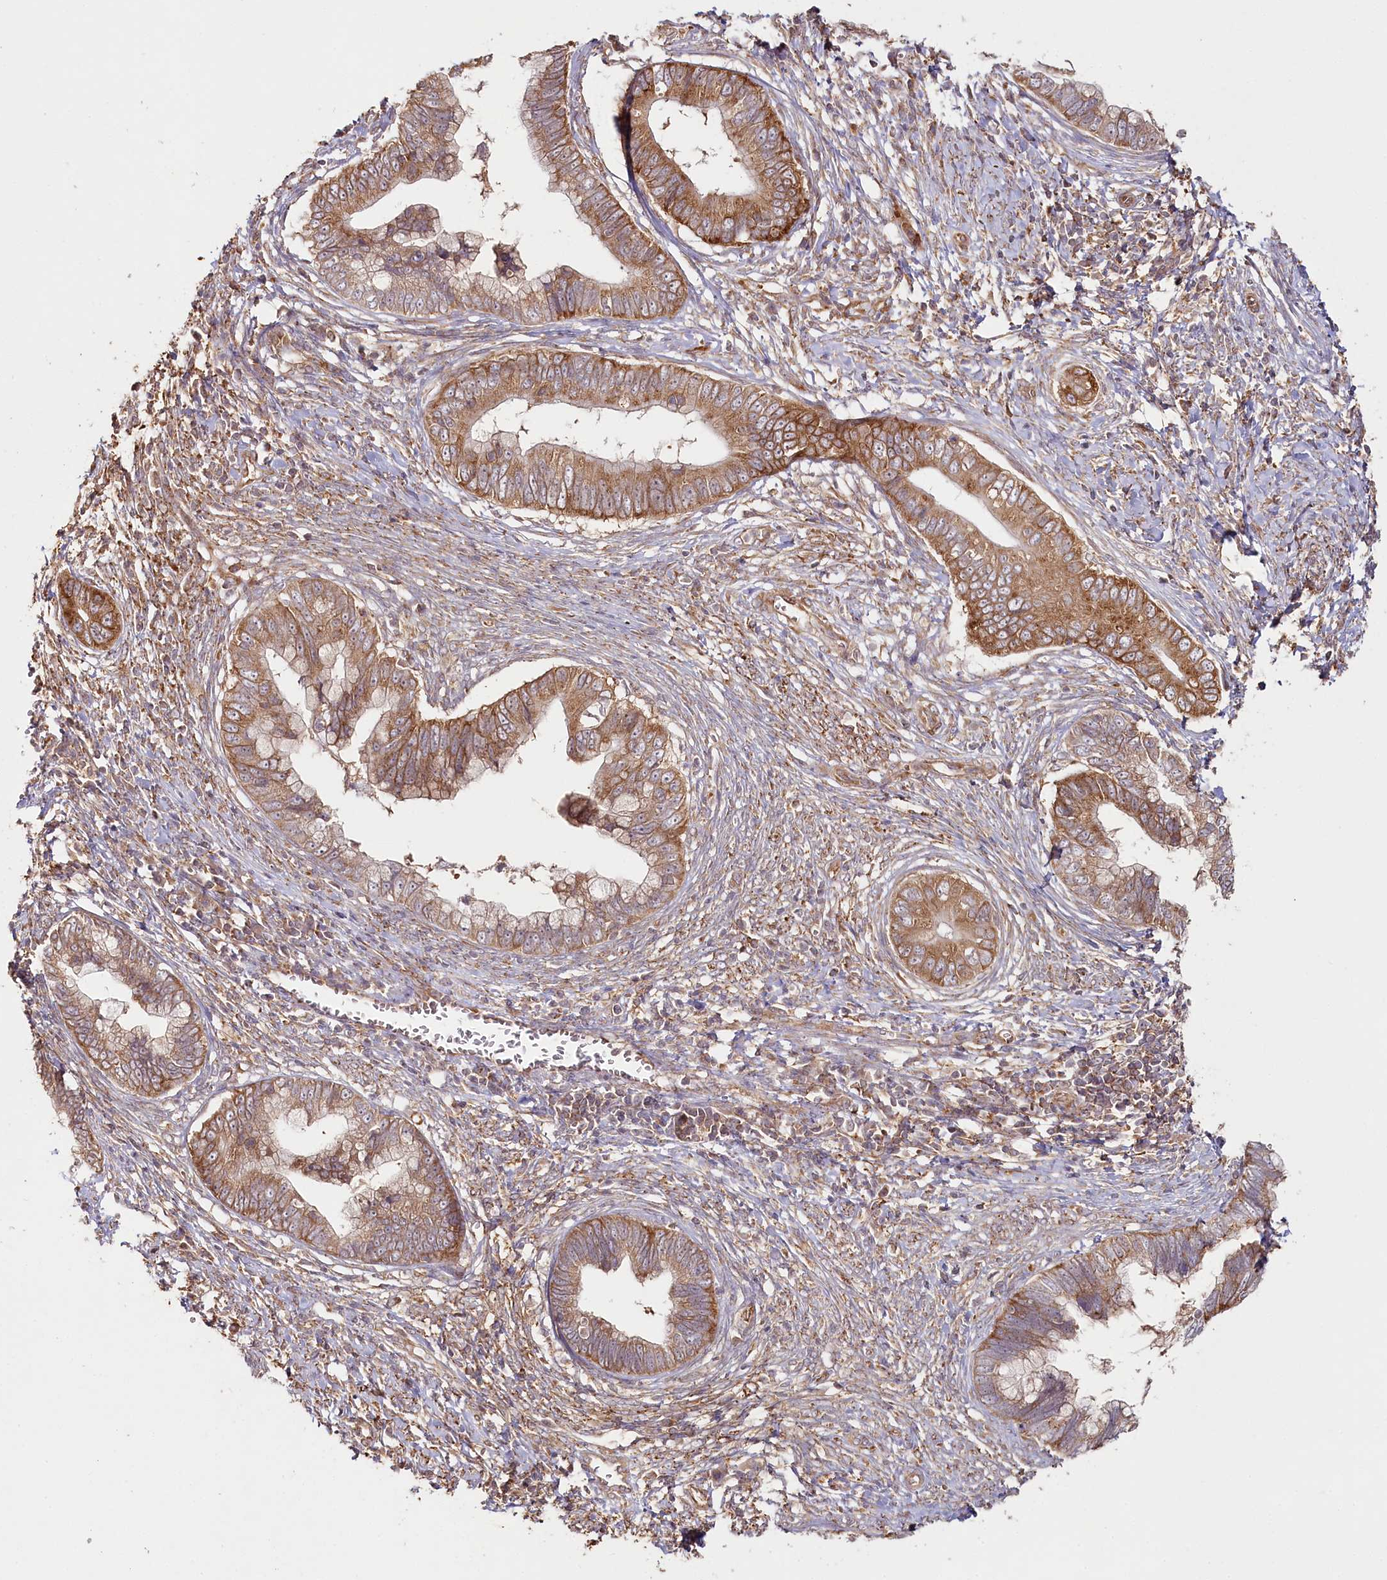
{"staining": {"intensity": "moderate", "quantity": ">75%", "location": "cytoplasmic/membranous"}, "tissue": "cervical cancer", "cell_type": "Tumor cells", "image_type": "cancer", "snomed": [{"axis": "morphology", "description": "Adenocarcinoma, NOS"}, {"axis": "topography", "description": "Cervix"}], "caption": "Immunohistochemistry image of neoplastic tissue: human cervical adenocarcinoma stained using immunohistochemistry (IHC) reveals medium levels of moderate protein expression localized specifically in the cytoplasmic/membranous of tumor cells, appearing as a cytoplasmic/membranous brown color.", "gene": "OTUD4", "patient": {"sex": "female", "age": 44}}